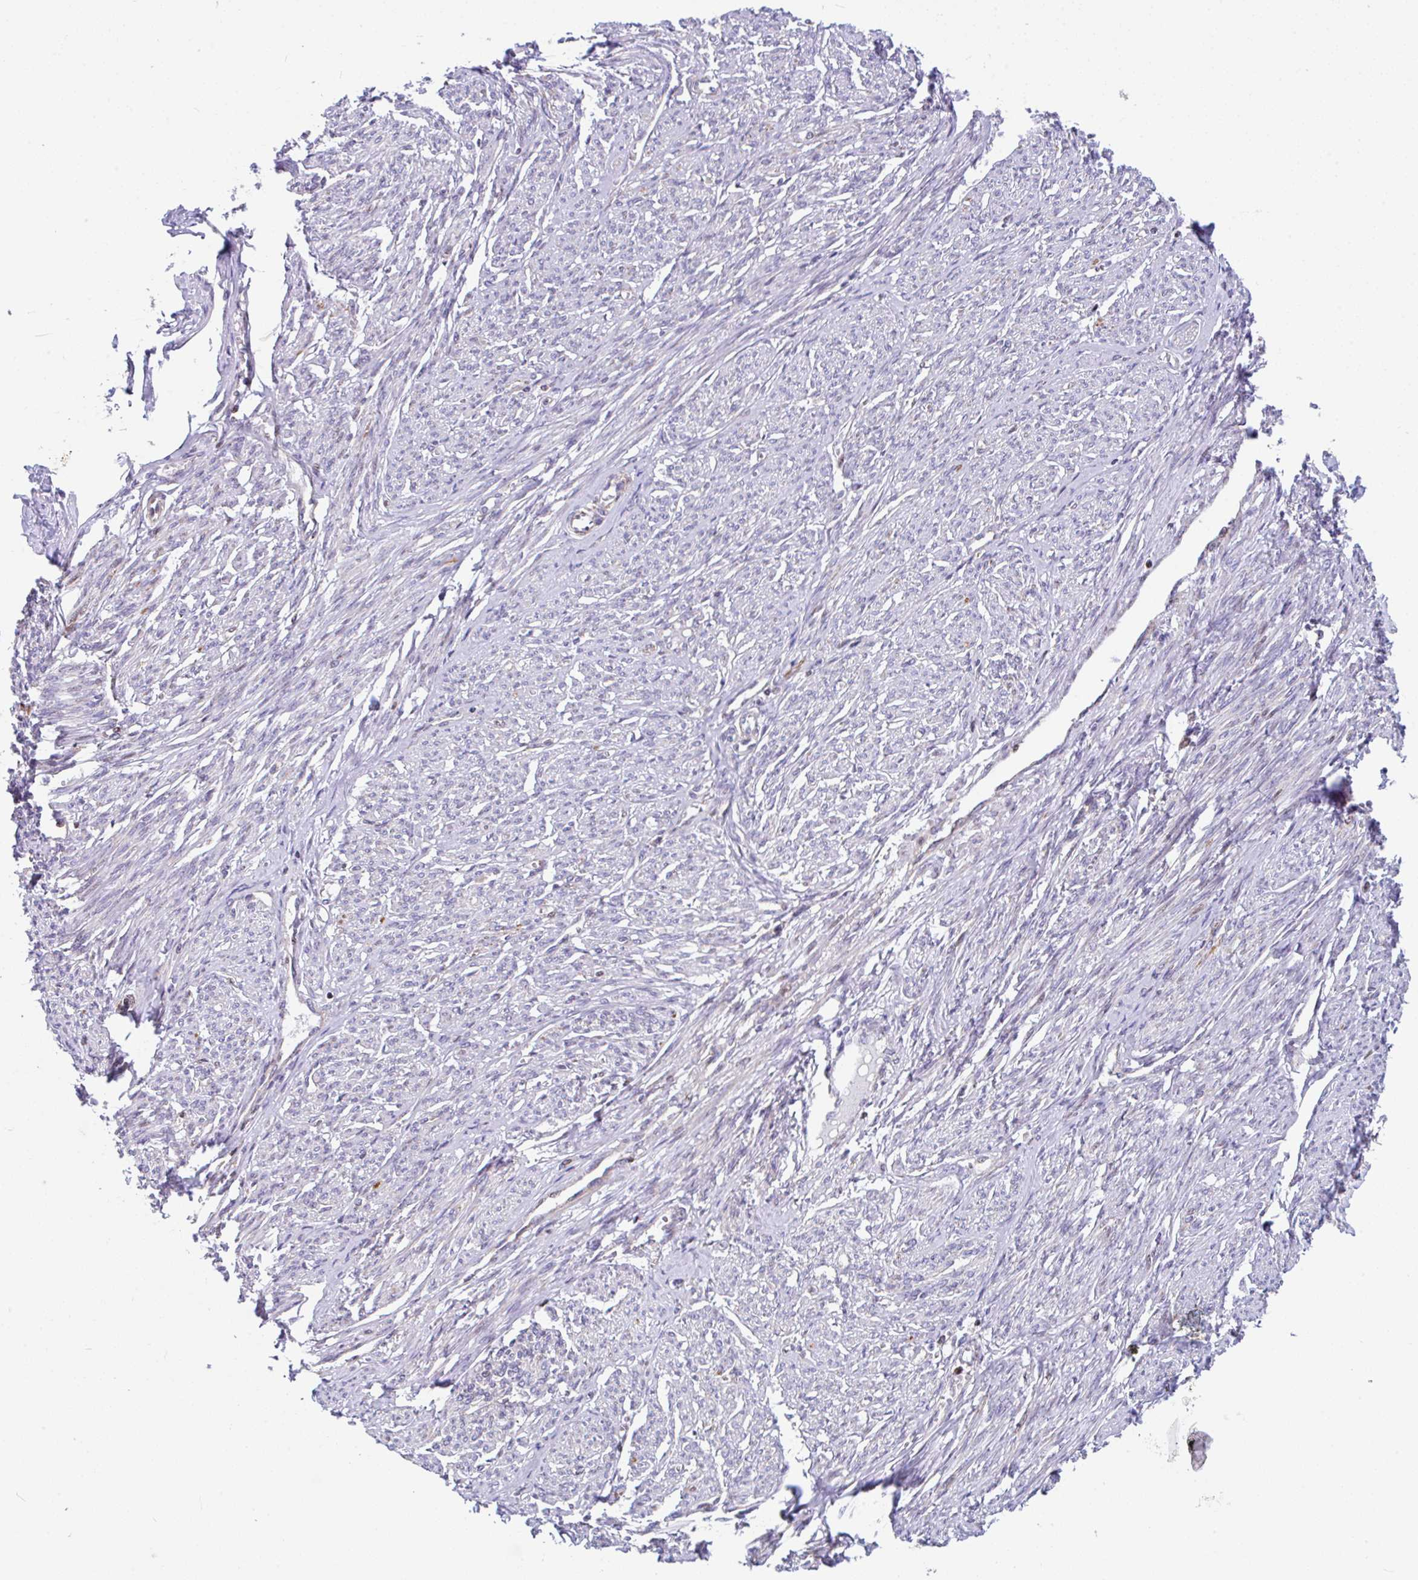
{"staining": {"intensity": "negative", "quantity": "none", "location": "none"}, "tissue": "smooth muscle", "cell_type": "Smooth muscle cells", "image_type": "normal", "snomed": [{"axis": "morphology", "description": "Normal tissue, NOS"}, {"axis": "topography", "description": "Smooth muscle"}], "caption": "The image shows no staining of smooth muscle cells in unremarkable smooth muscle. Nuclei are stained in blue.", "gene": "FIGNL1", "patient": {"sex": "female", "age": 65}}